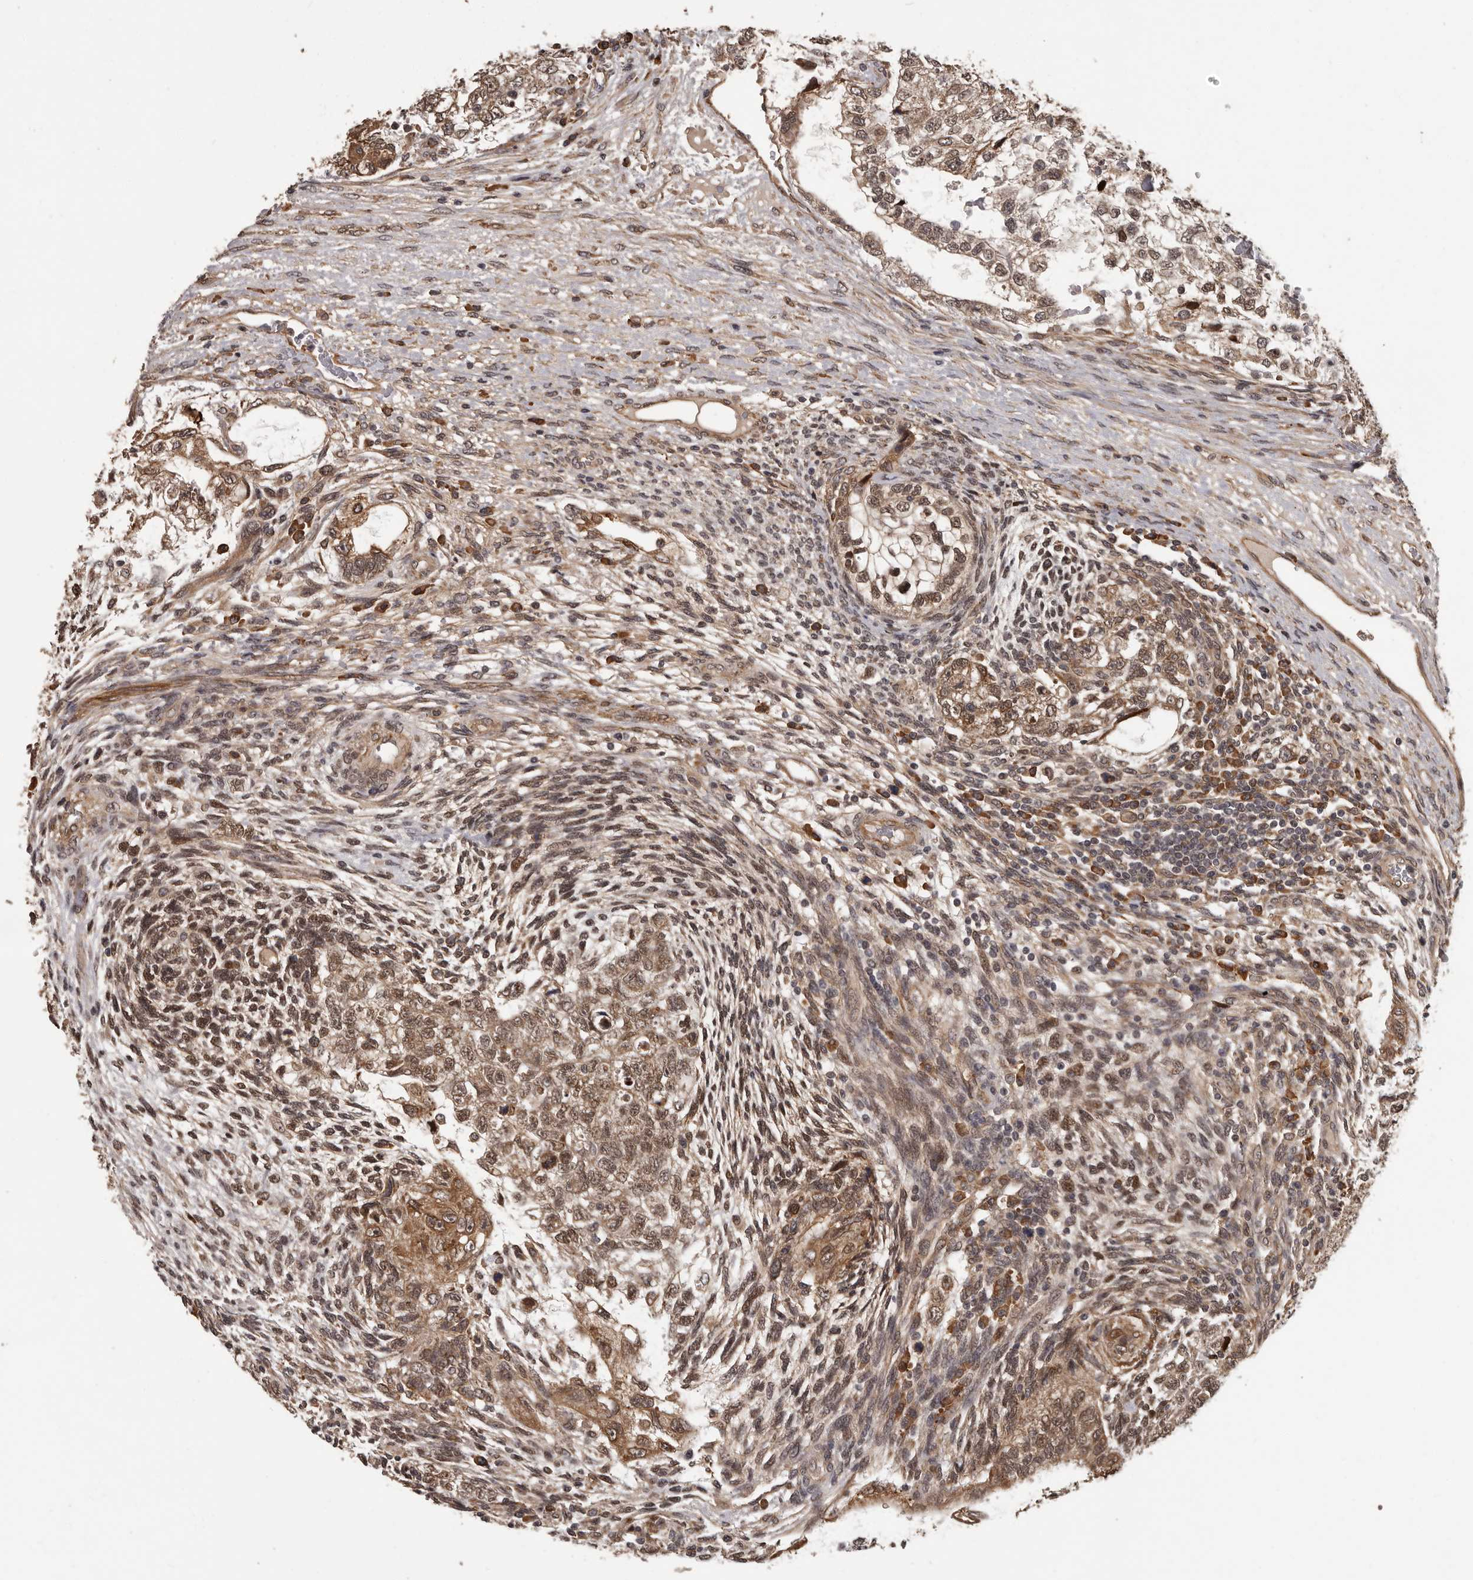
{"staining": {"intensity": "moderate", "quantity": ">75%", "location": "cytoplasmic/membranous,nuclear"}, "tissue": "testis cancer", "cell_type": "Tumor cells", "image_type": "cancer", "snomed": [{"axis": "morphology", "description": "Carcinoma, Embryonal, NOS"}, {"axis": "topography", "description": "Testis"}], "caption": "An immunohistochemistry (IHC) image of neoplastic tissue is shown. Protein staining in brown shows moderate cytoplasmic/membranous and nuclear positivity in testis embryonal carcinoma within tumor cells.", "gene": "SLITRK6", "patient": {"sex": "male", "age": 37}}